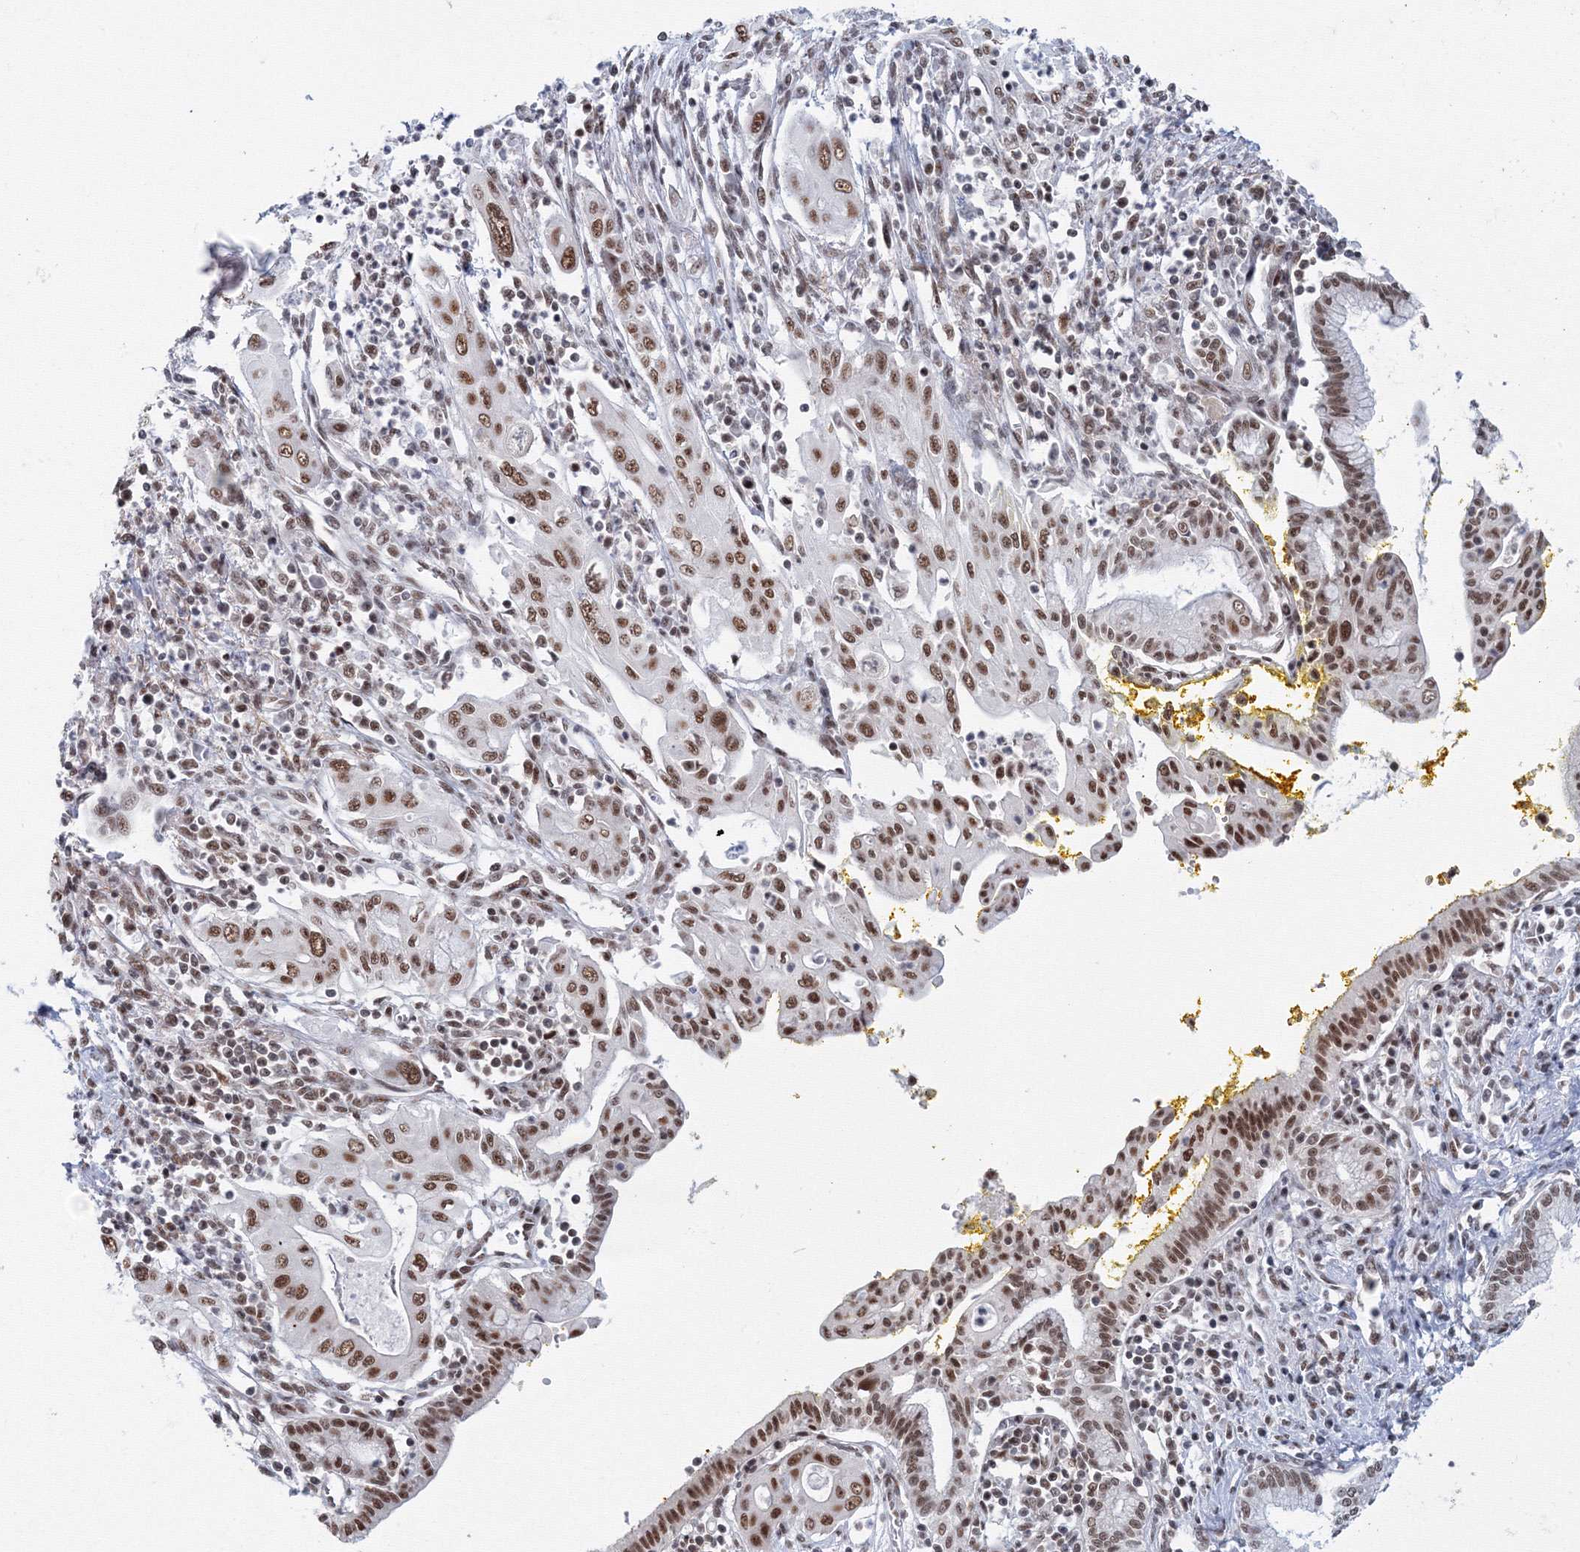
{"staining": {"intensity": "moderate", "quantity": ">75%", "location": "nuclear"}, "tissue": "pancreatic cancer", "cell_type": "Tumor cells", "image_type": "cancer", "snomed": [{"axis": "morphology", "description": "Adenocarcinoma, NOS"}, {"axis": "topography", "description": "Pancreas"}], "caption": "This histopathology image shows pancreatic cancer (adenocarcinoma) stained with IHC to label a protein in brown. The nuclear of tumor cells show moderate positivity for the protein. Nuclei are counter-stained blue.", "gene": "SF3B6", "patient": {"sex": "male", "age": 58}}